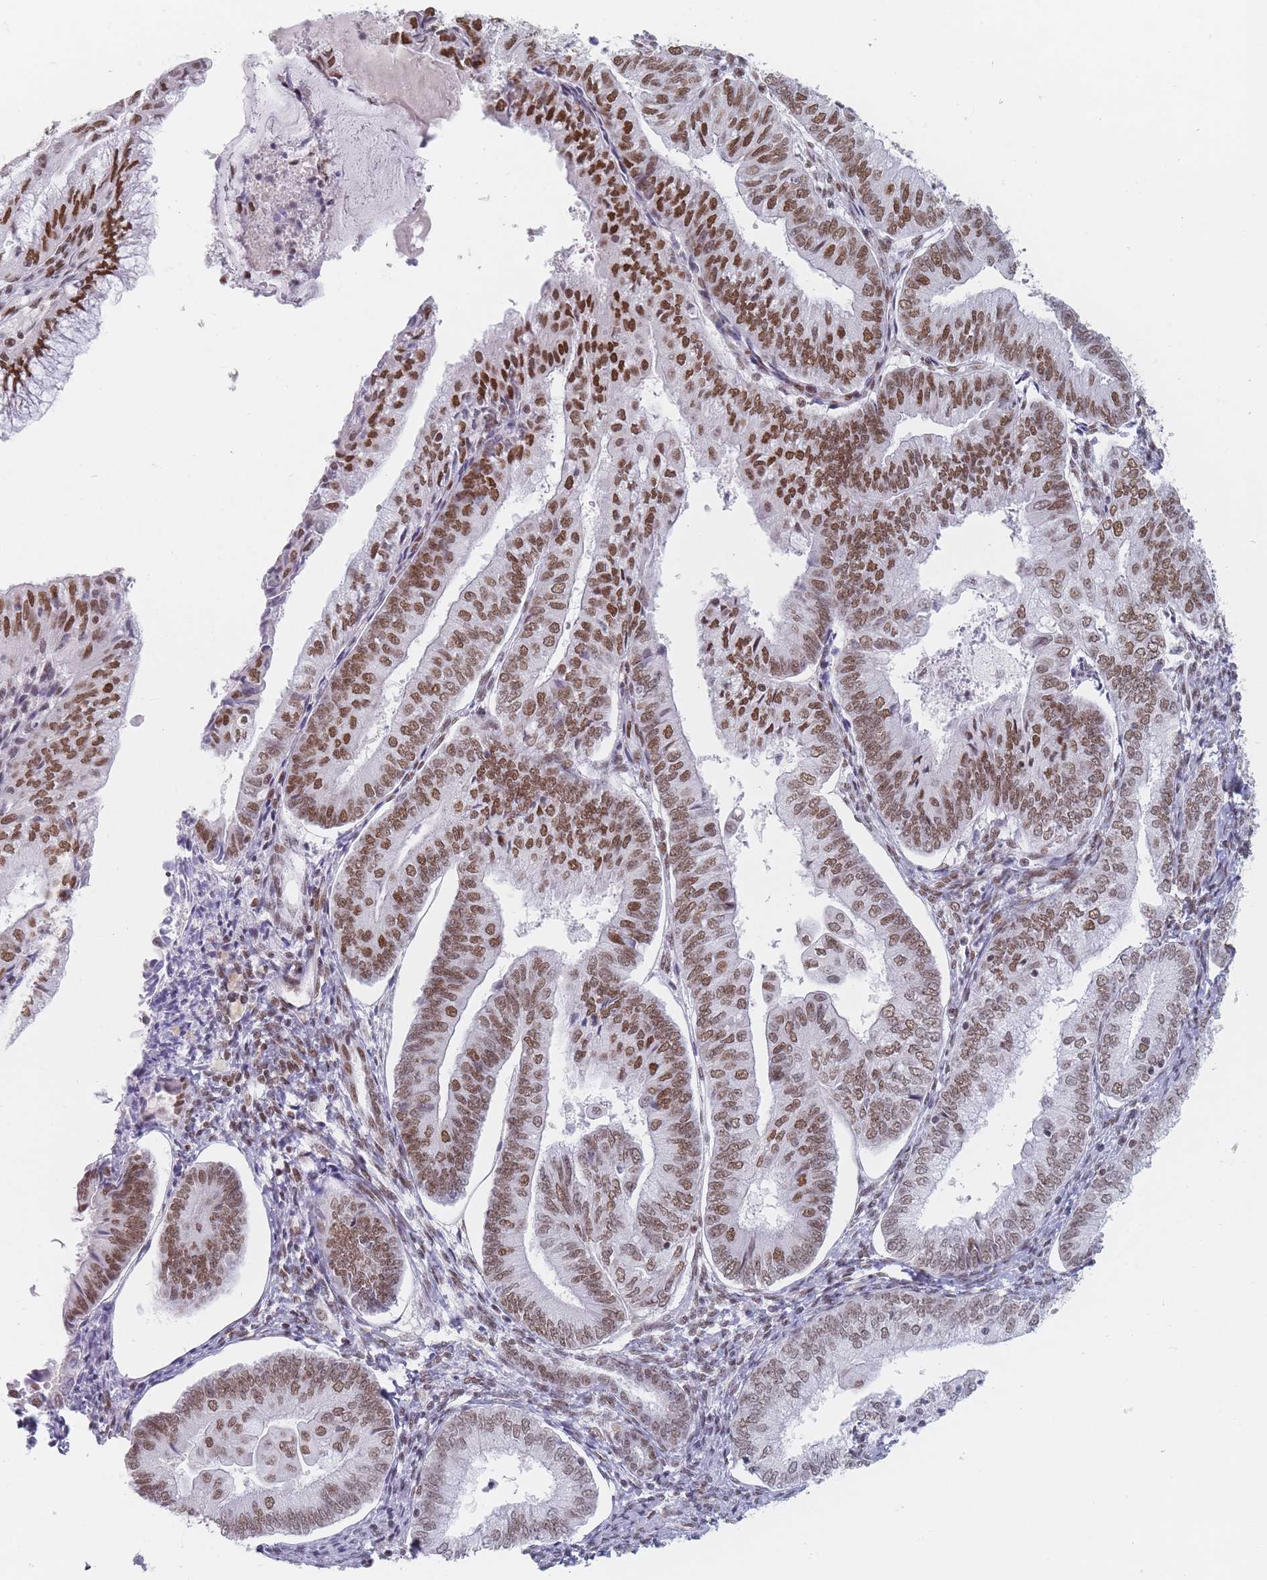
{"staining": {"intensity": "moderate", "quantity": ">75%", "location": "nuclear"}, "tissue": "endometrial cancer", "cell_type": "Tumor cells", "image_type": "cancer", "snomed": [{"axis": "morphology", "description": "Adenocarcinoma, NOS"}, {"axis": "topography", "description": "Endometrium"}], "caption": "The immunohistochemical stain shows moderate nuclear staining in tumor cells of endometrial adenocarcinoma tissue.", "gene": "SAFB2", "patient": {"sex": "female", "age": 55}}